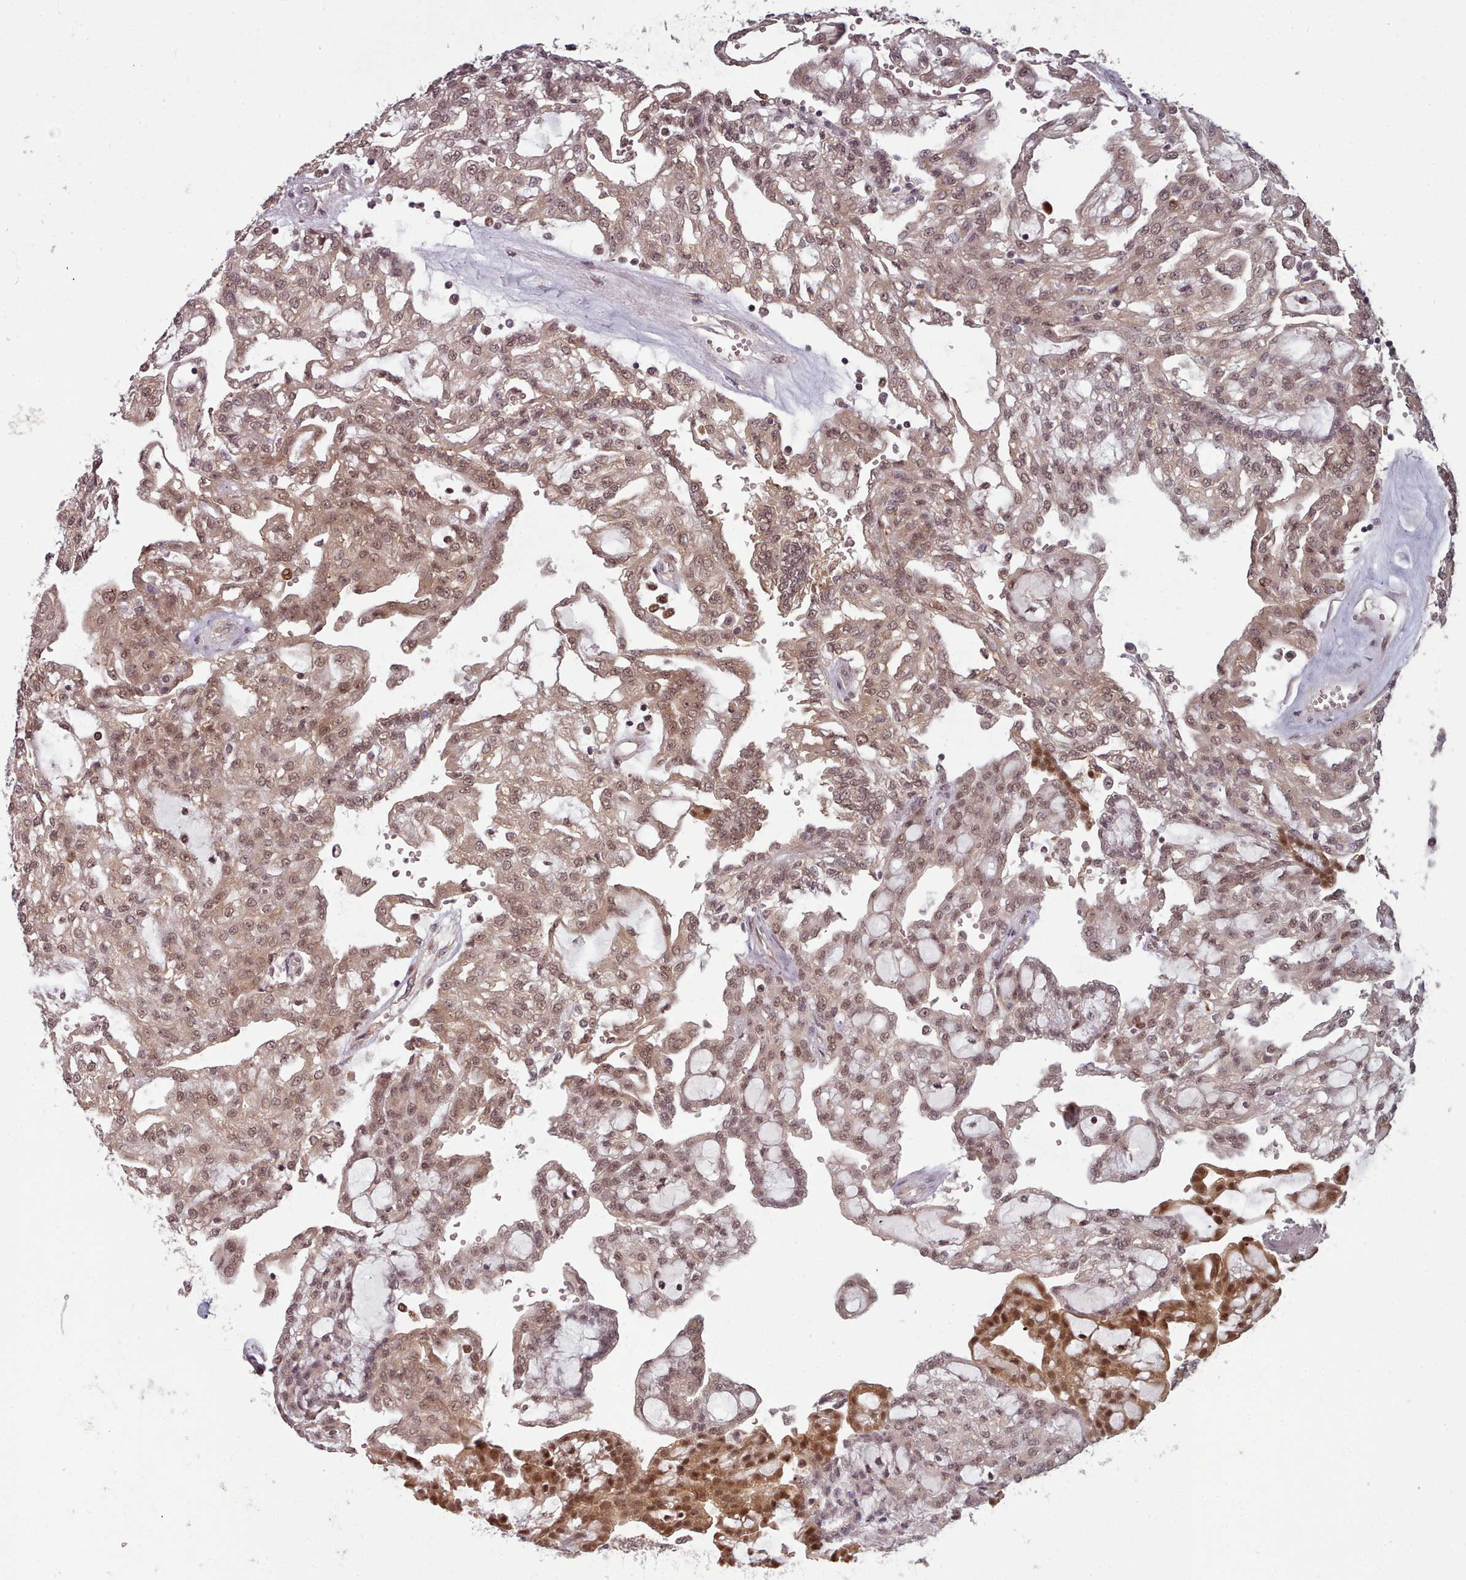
{"staining": {"intensity": "weak", "quantity": ">75%", "location": "cytoplasmic/membranous,nuclear"}, "tissue": "renal cancer", "cell_type": "Tumor cells", "image_type": "cancer", "snomed": [{"axis": "morphology", "description": "Adenocarcinoma, NOS"}, {"axis": "topography", "description": "Kidney"}], "caption": "Immunohistochemical staining of adenocarcinoma (renal) displays low levels of weak cytoplasmic/membranous and nuclear protein positivity in about >75% of tumor cells. (DAB IHC, brown staining for protein, blue staining for nuclei).", "gene": "DHX8", "patient": {"sex": "male", "age": 63}}